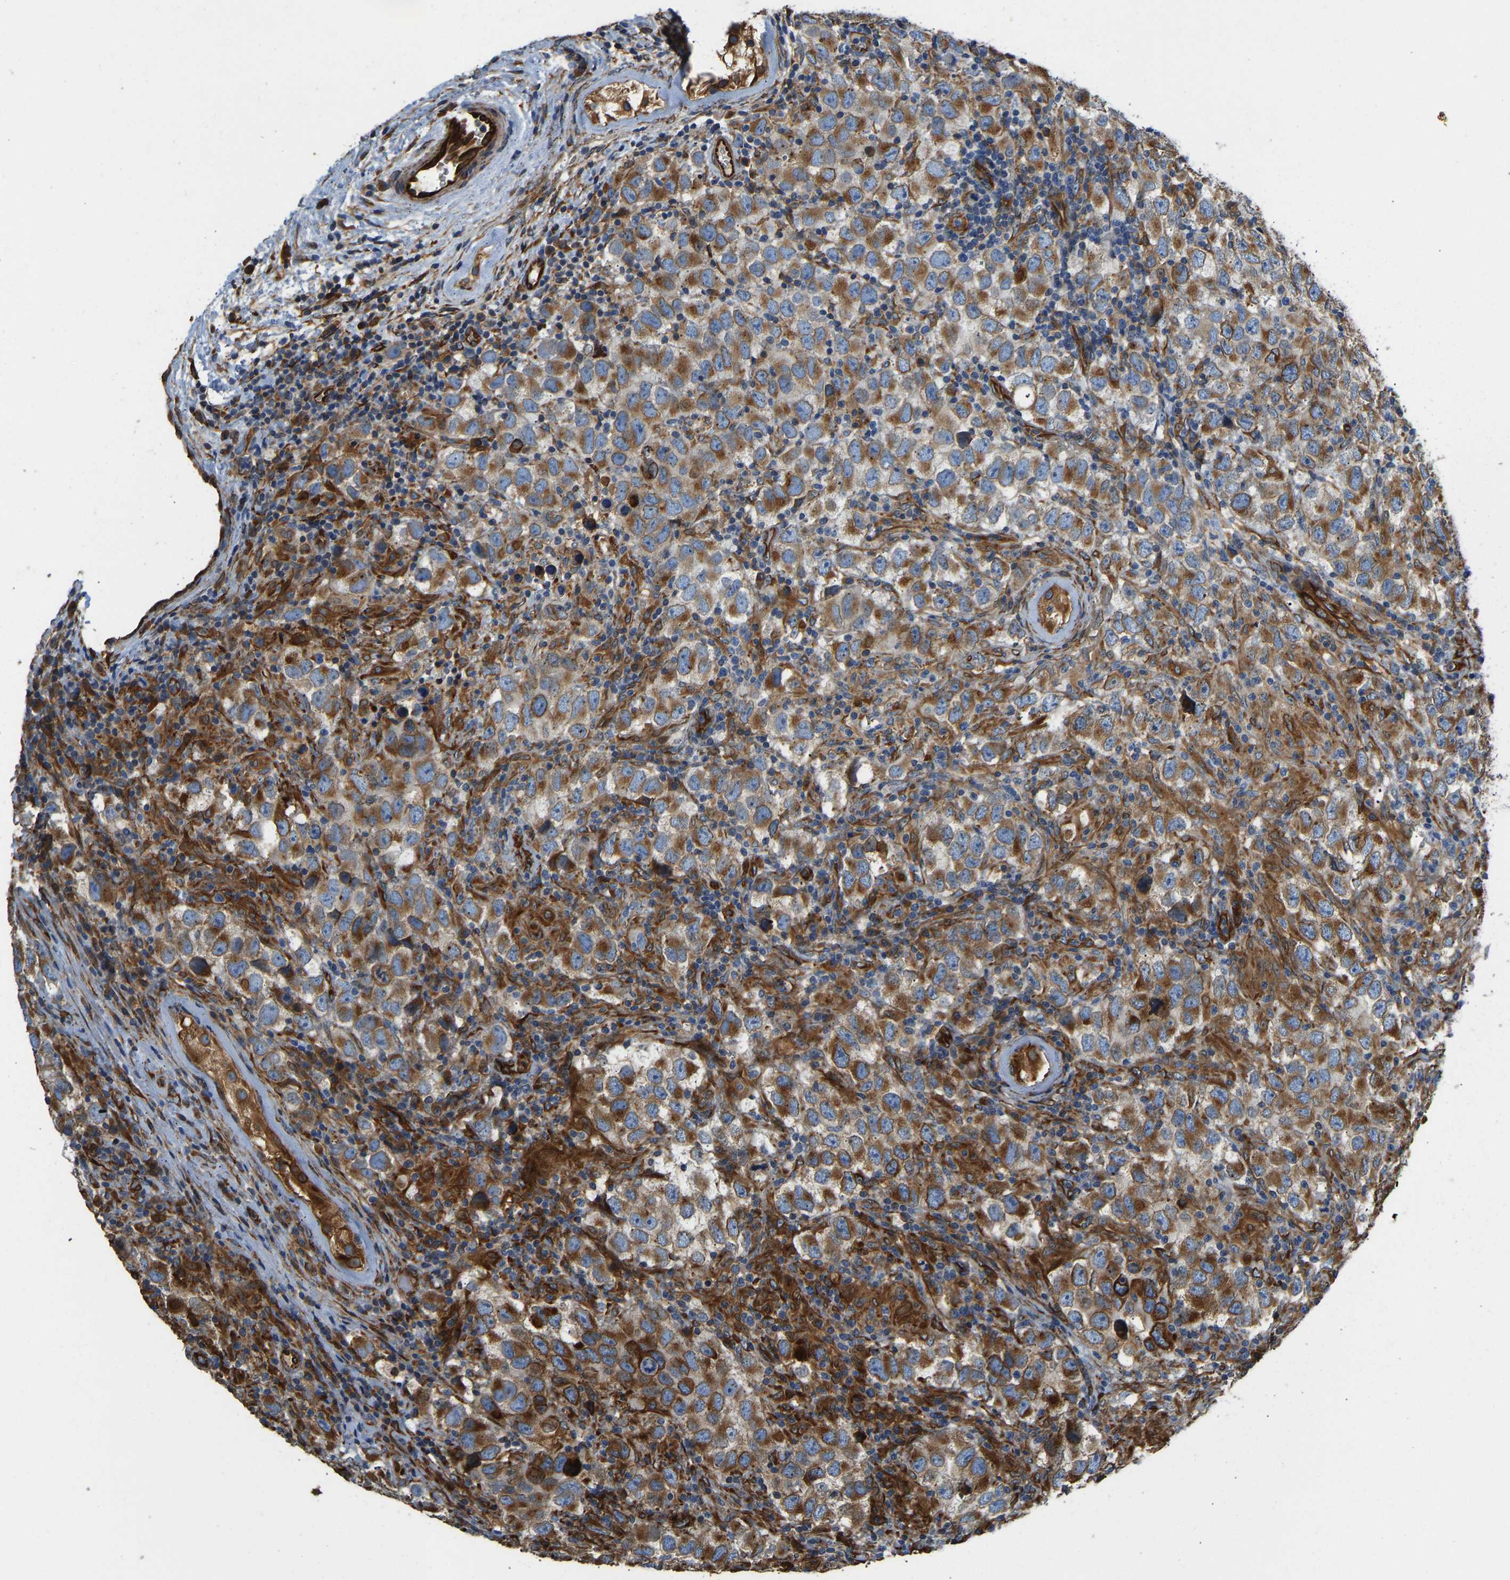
{"staining": {"intensity": "moderate", "quantity": ">75%", "location": "cytoplasmic/membranous"}, "tissue": "testis cancer", "cell_type": "Tumor cells", "image_type": "cancer", "snomed": [{"axis": "morphology", "description": "Carcinoma, Embryonal, NOS"}, {"axis": "topography", "description": "Testis"}], "caption": "Moderate cytoplasmic/membranous positivity is seen in approximately >75% of tumor cells in testis embryonal carcinoma.", "gene": "BEX3", "patient": {"sex": "male", "age": 21}}